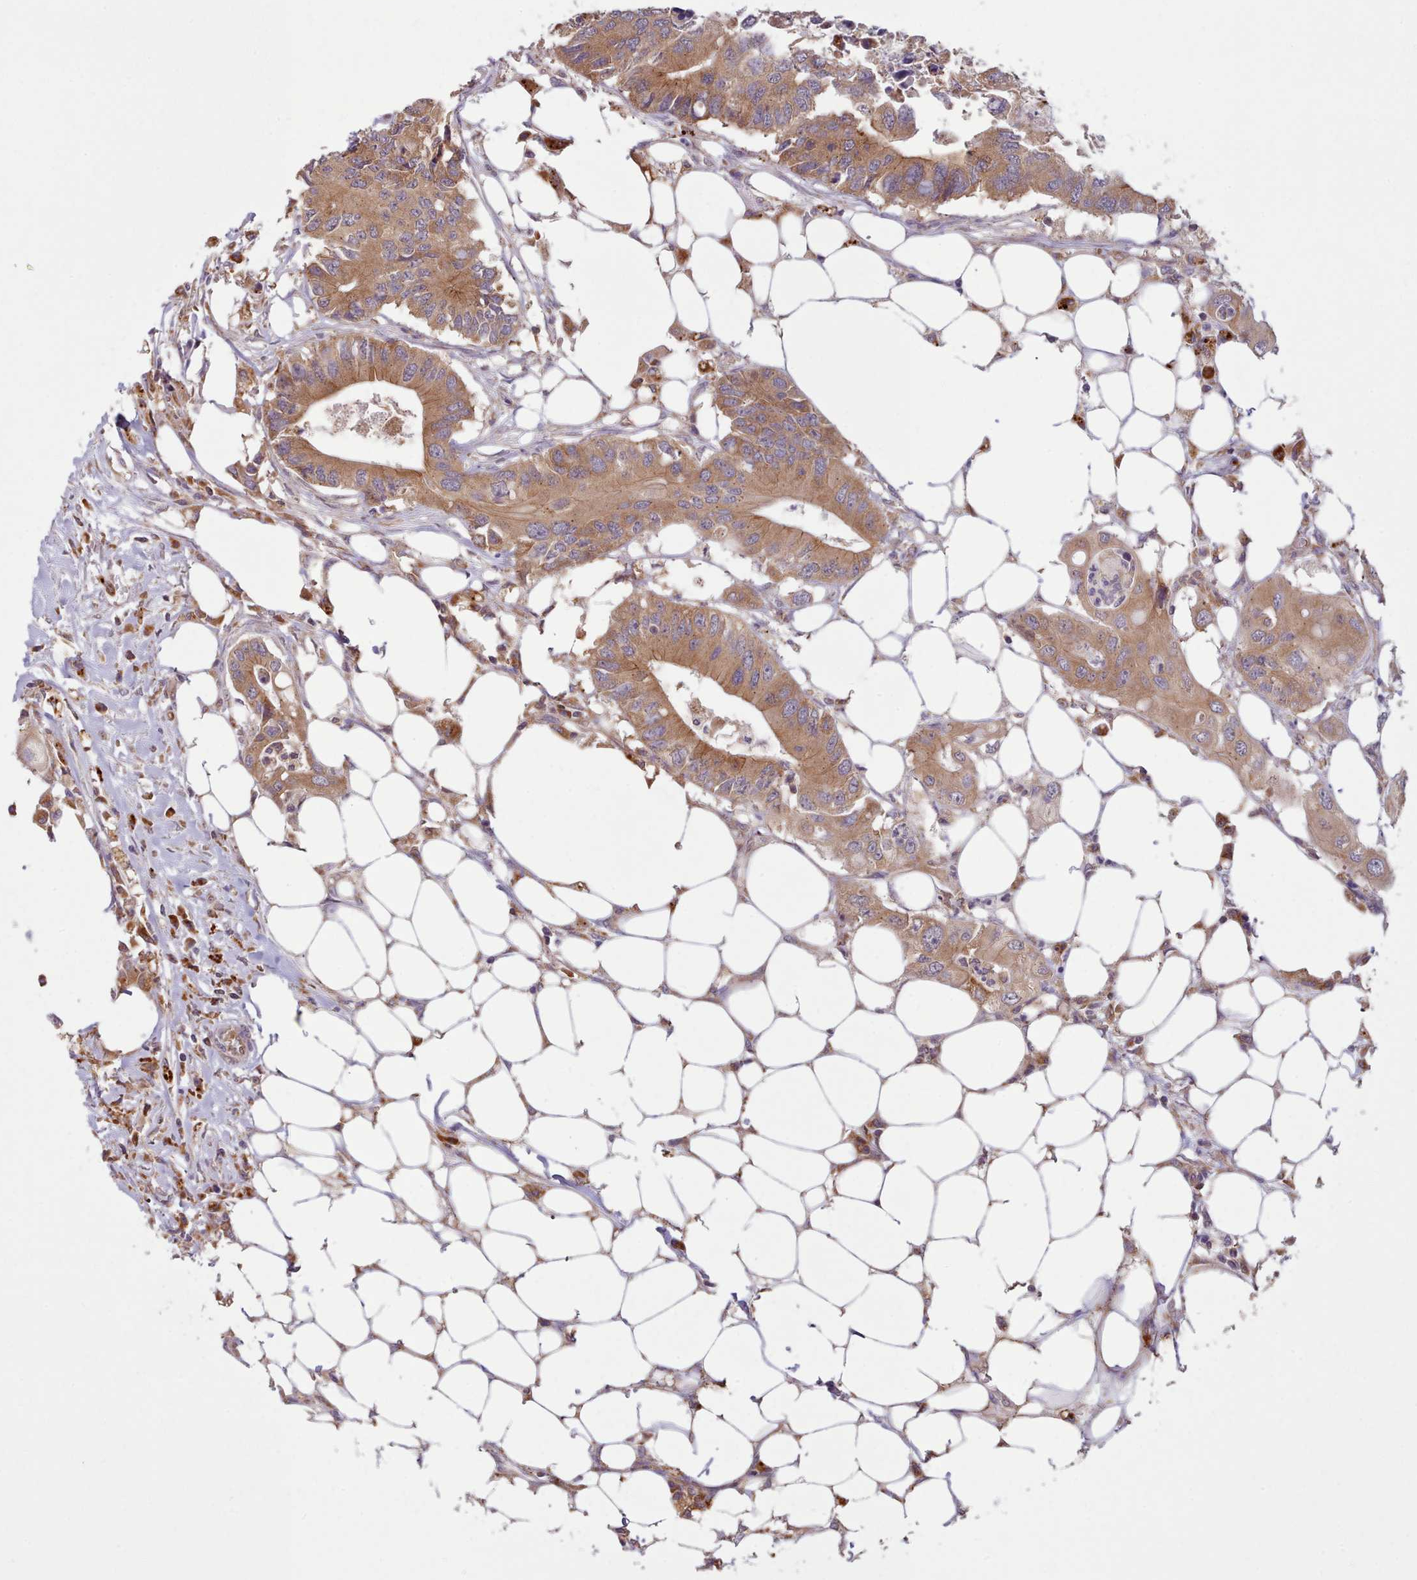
{"staining": {"intensity": "strong", "quantity": ">75%", "location": "cytoplasmic/membranous"}, "tissue": "colorectal cancer", "cell_type": "Tumor cells", "image_type": "cancer", "snomed": [{"axis": "morphology", "description": "Adenocarcinoma, NOS"}, {"axis": "topography", "description": "Colon"}], "caption": "DAB (3,3'-diaminobenzidine) immunohistochemical staining of human colorectal cancer (adenocarcinoma) exhibits strong cytoplasmic/membranous protein staining in approximately >75% of tumor cells. The staining is performed using DAB (3,3'-diaminobenzidine) brown chromogen to label protein expression. The nuclei are counter-stained blue using hematoxylin.", "gene": "CRYBG1", "patient": {"sex": "male", "age": 71}}